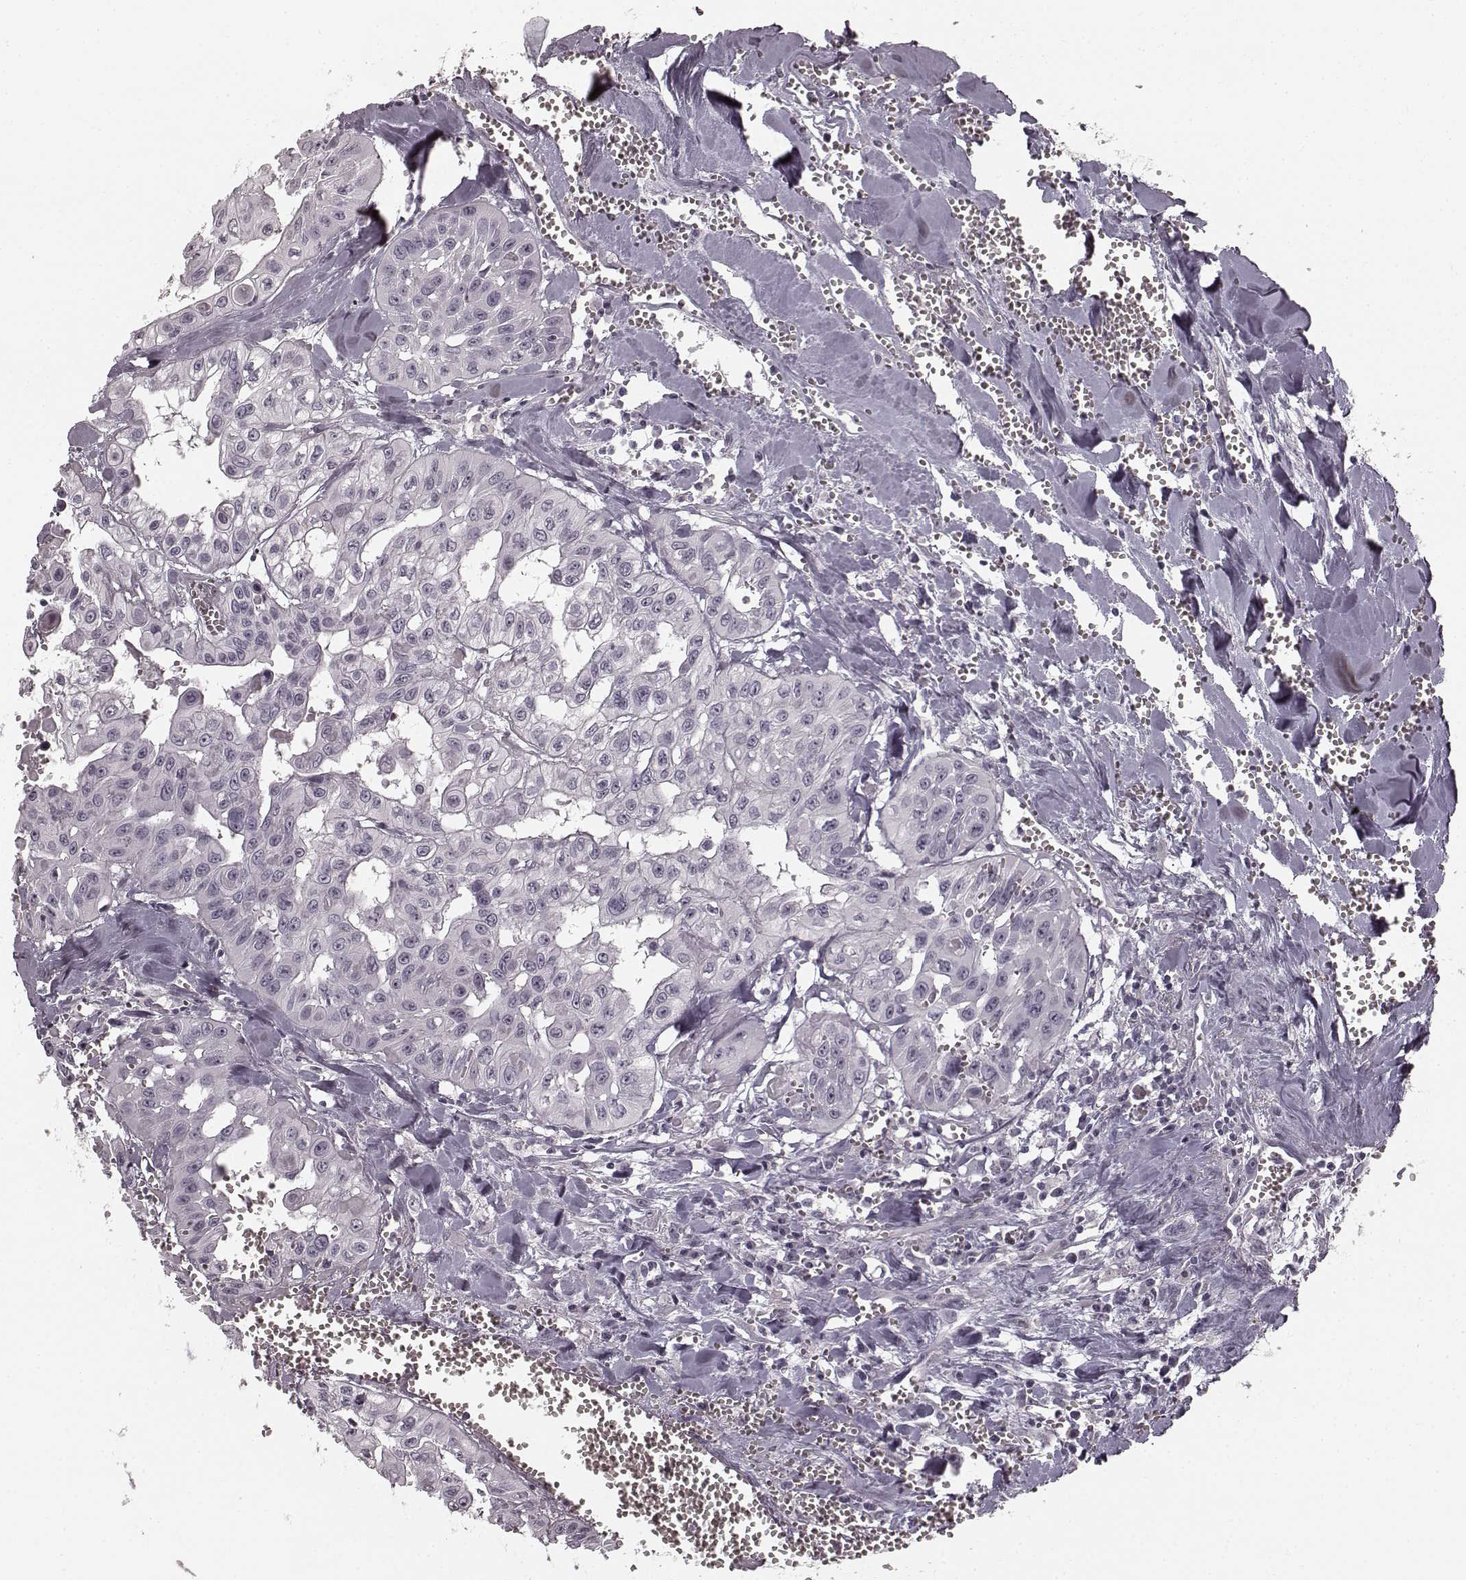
{"staining": {"intensity": "negative", "quantity": "none", "location": "none"}, "tissue": "head and neck cancer", "cell_type": "Tumor cells", "image_type": "cancer", "snomed": [{"axis": "morphology", "description": "Adenocarcinoma, NOS"}, {"axis": "topography", "description": "Head-Neck"}], "caption": "Tumor cells are negative for protein expression in human head and neck adenocarcinoma.", "gene": "TMPRSS15", "patient": {"sex": "male", "age": 73}}